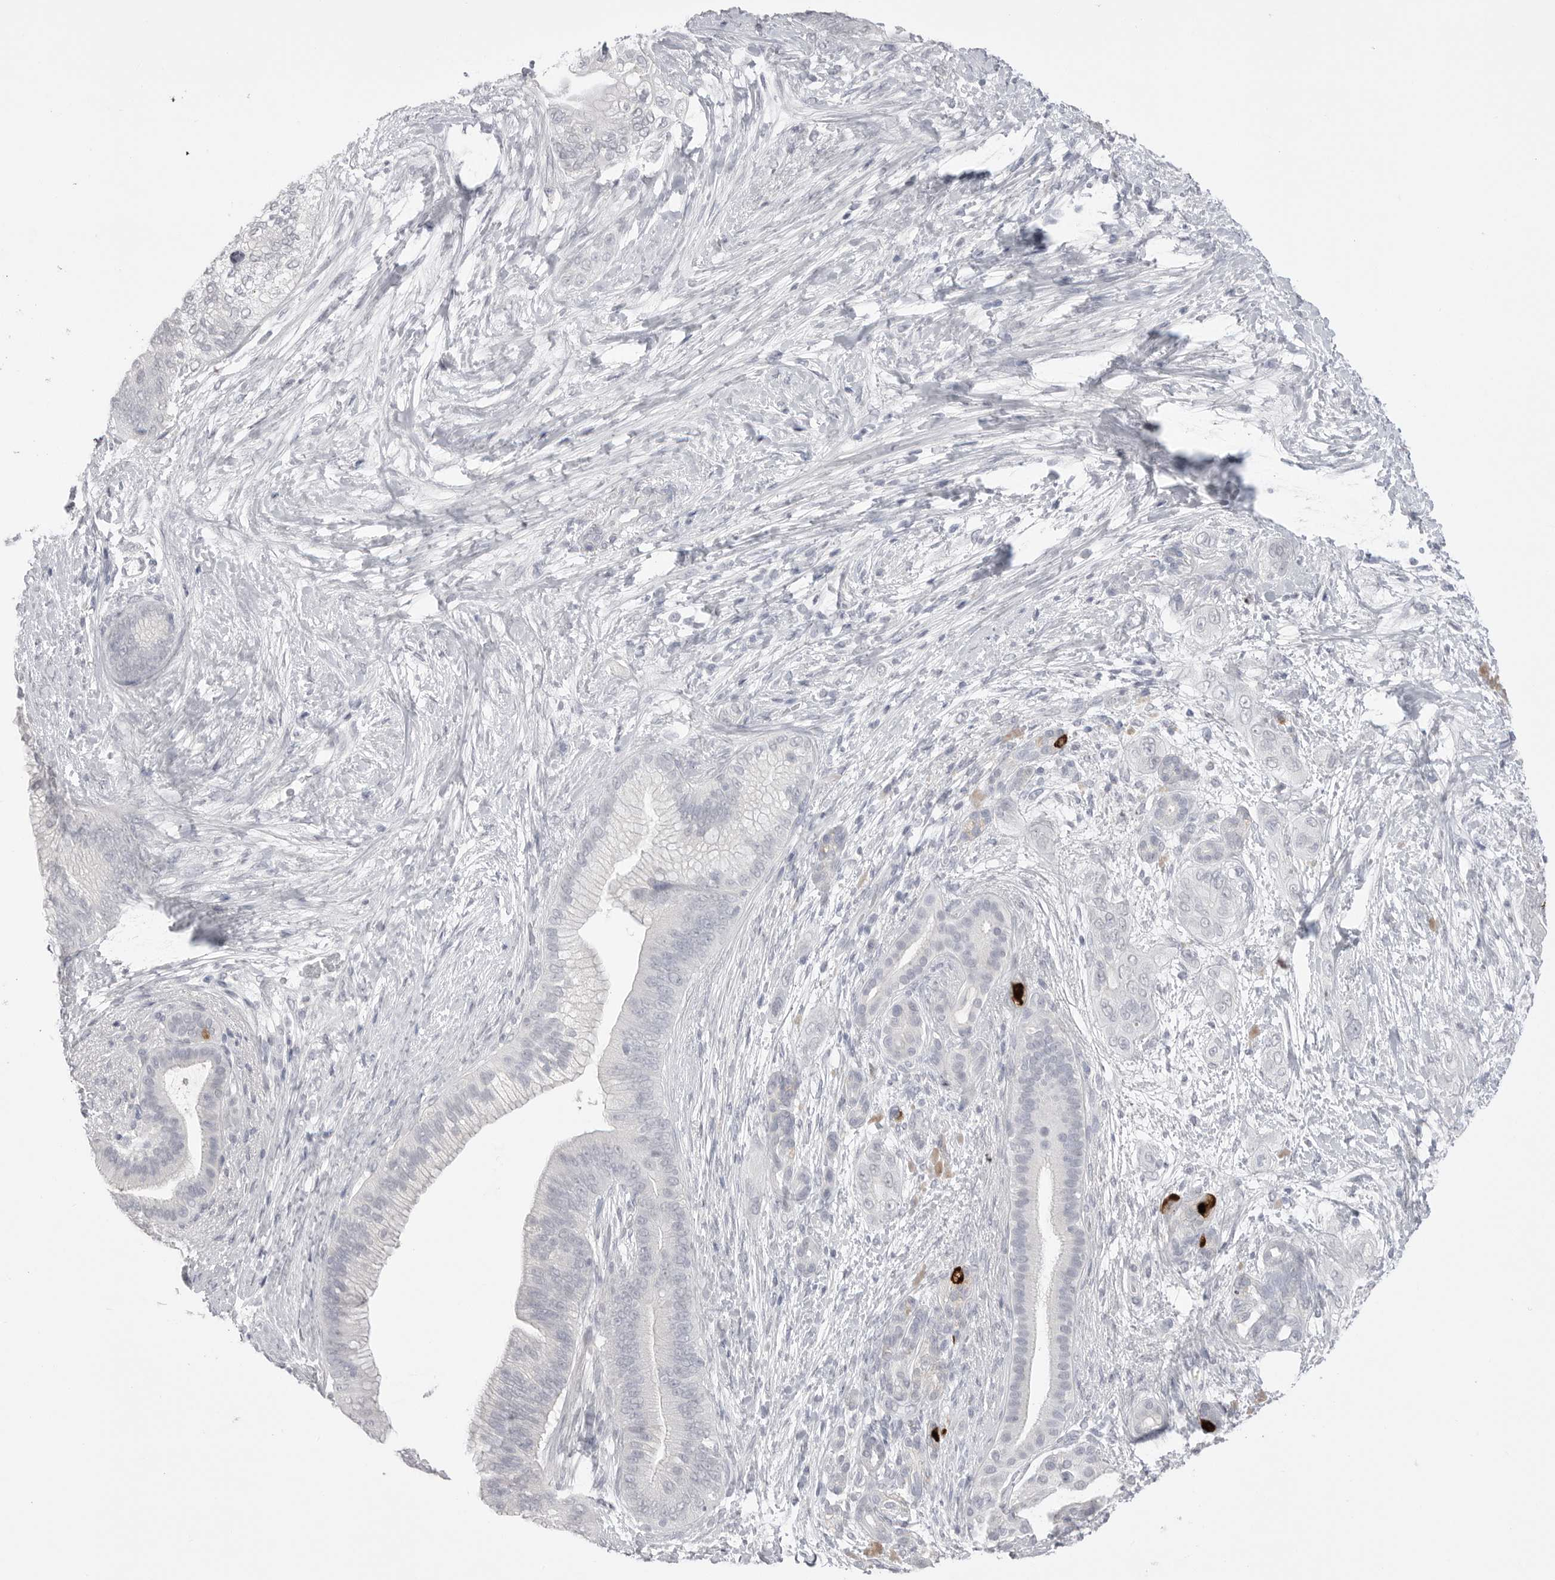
{"staining": {"intensity": "negative", "quantity": "none", "location": "none"}, "tissue": "pancreatic cancer", "cell_type": "Tumor cells", "image_type": "cancer", "snomed": [{"axis": "morphology", "description": "Adenocarcinoma, NOS"}, {"axis": "topography", "description": "Pancreas"}], "caption": "IHC photomicrograph of pancreatic cancer (adenocarcinoma) stained for a protein (brown), which reveals no staining in tumor cells.", "gene": "CPB1", "patient": {"sex": "male", "age": 53}}